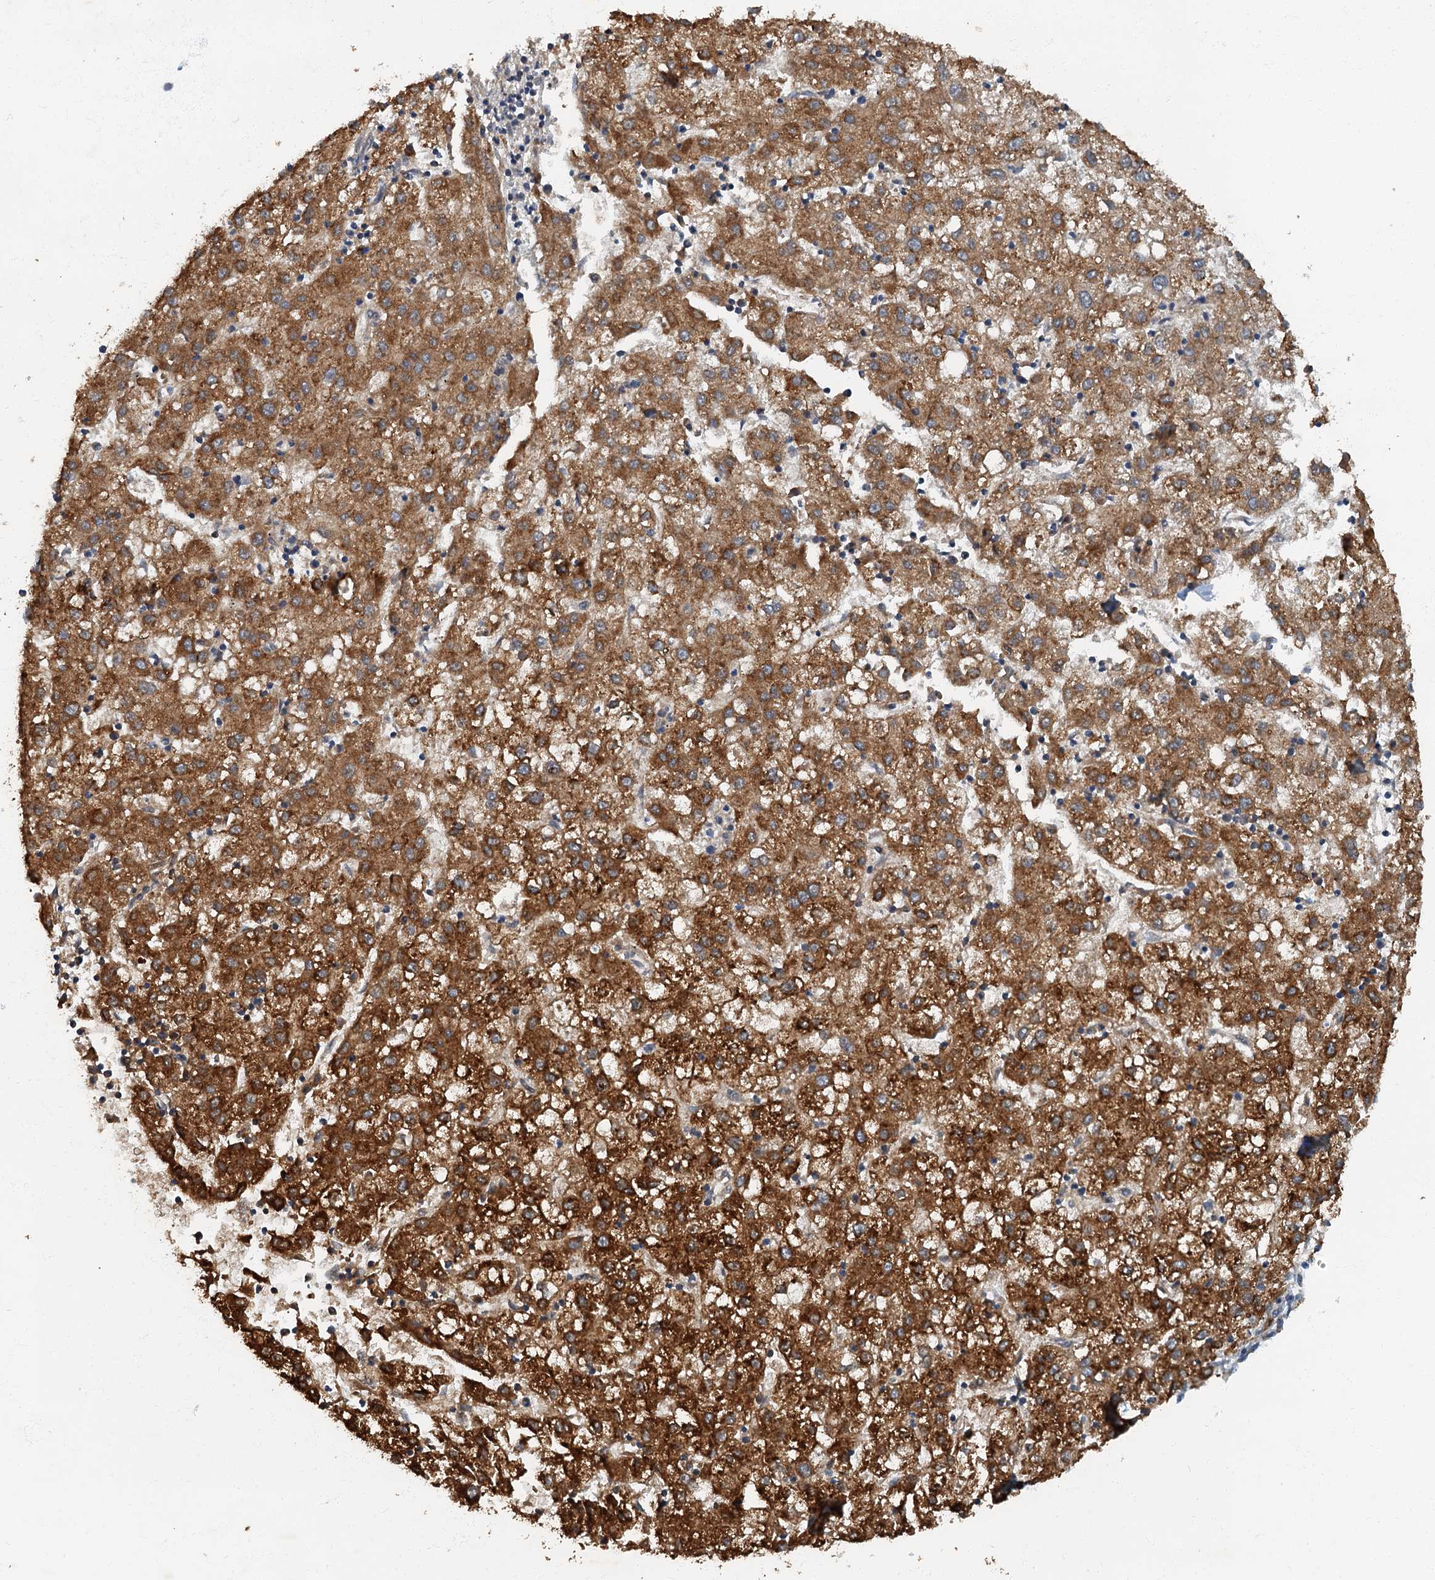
{"staining": {"intensity": "strong", "quantity": ">75%", "location": "cytoplasmic/membranous"}, "tissue": "liver cancer", "cell_type": "Tumor cells", "image_type": "cancer", "snomed": [{"axis": "morphology", "description": "Carcinoma, Hepatocellular, NOS"}, {"axis": "topography", "description": "Liver"}], "caption": "A micrograph of human liver cancer (hepatocellular carcinoma) stained for a protein reveals strong cytoplasmic/membranous brown staining in tumor cells.", "gene": "ARL11", "patient": {"sex": "male", "age": 72}}